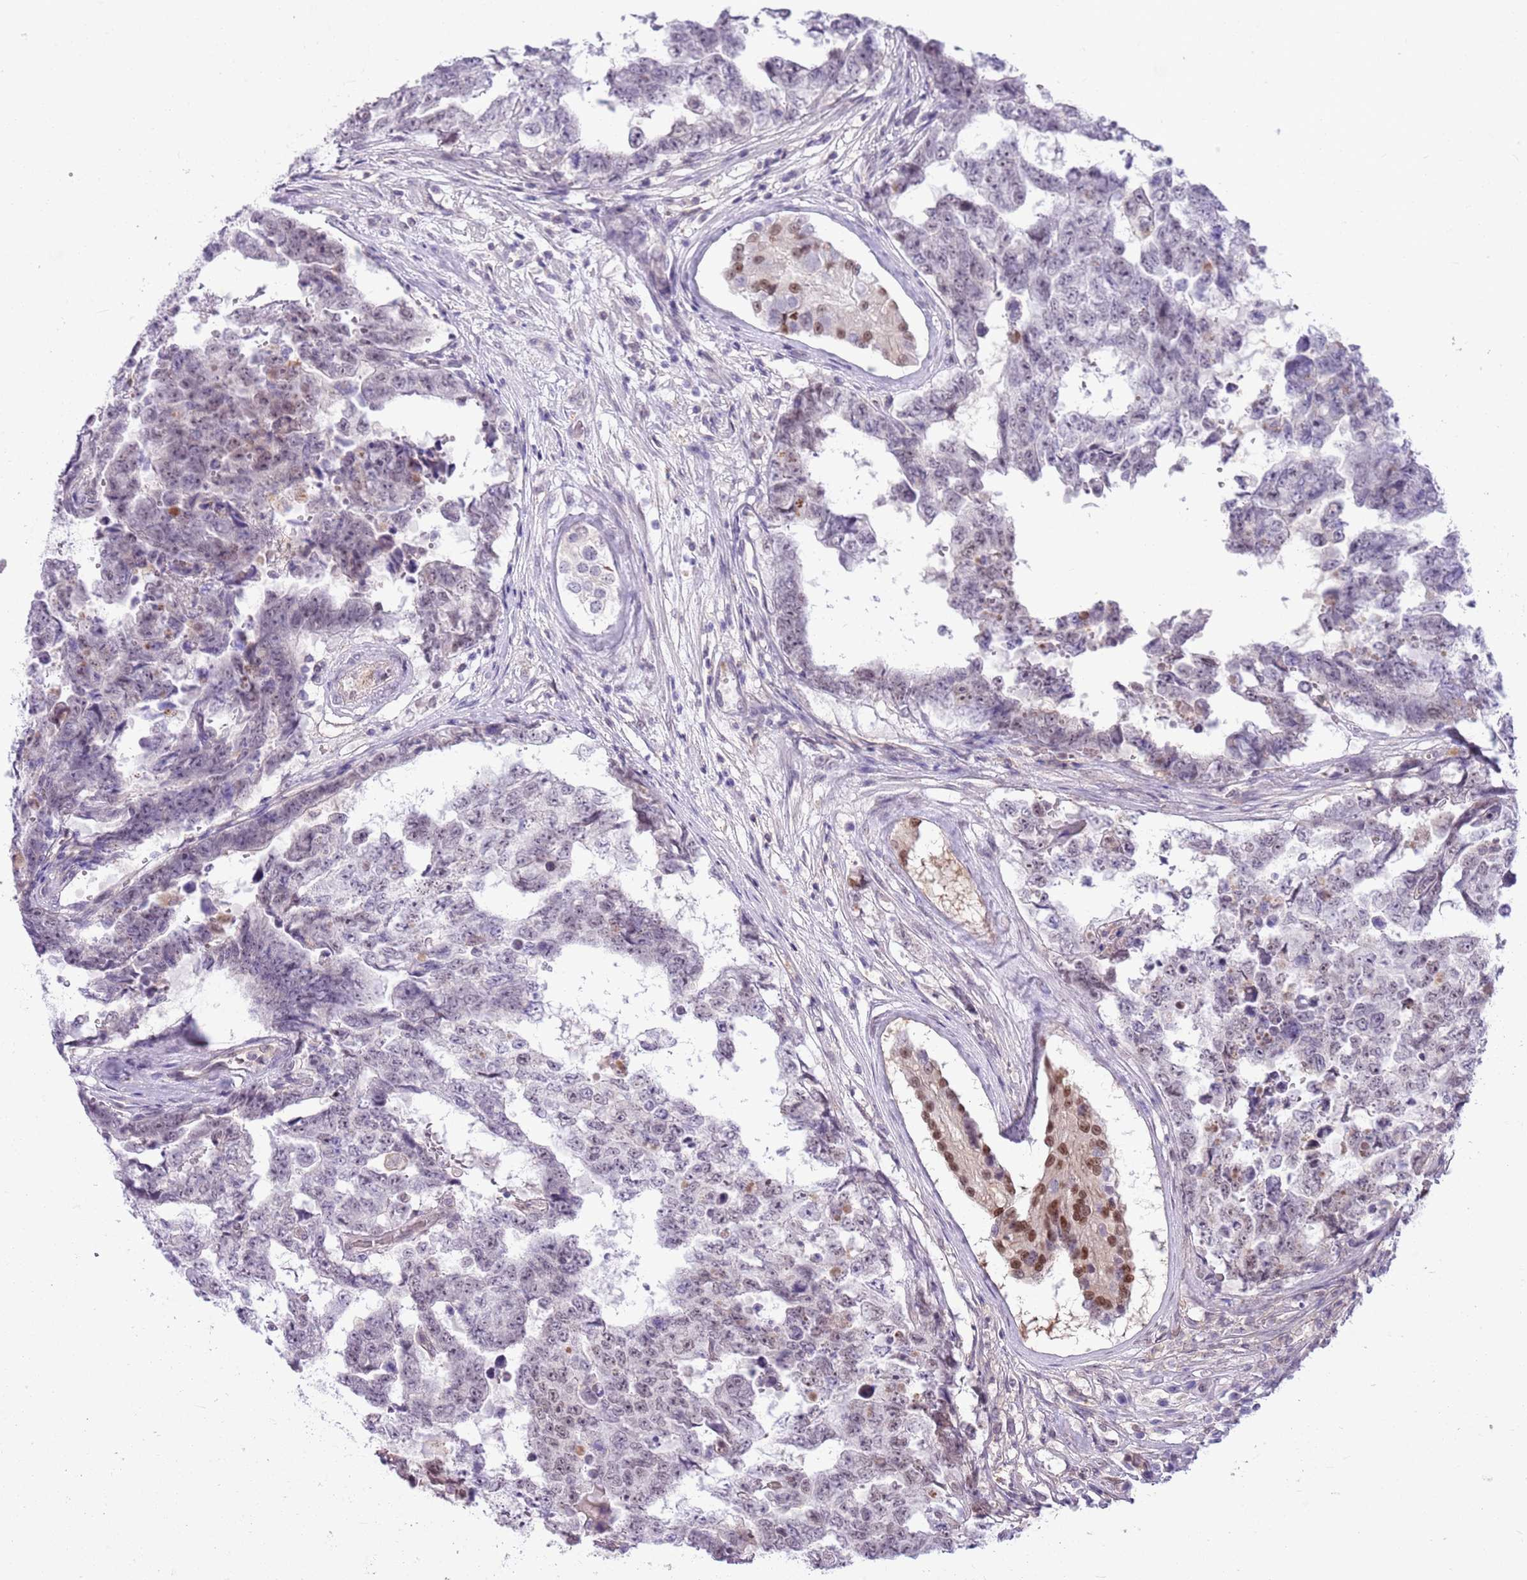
{"staining": {"intensity": "negative", "quantity": "none", "location": "none"}, "tissue": "testis cancer", "cell_type": "Tumor cells", "image_type": "cancer", "snomed": [{"axis": "morphology", "description": "Normal tissue, NOS"}, {"axis": "morphology", "description": "Carcinoma, Embryonal, NOS"}, {"axis": "topography", "description": "Testis"}, {"axis": "topography", "description": "Epididymis"}], "caption": "Immunohistochemistry (IHC) of human testis embryonal carcinoma shows no positivity in tumor cells.", "gene": "DHX32", "patient": {"sex": "male", "age": 25}}